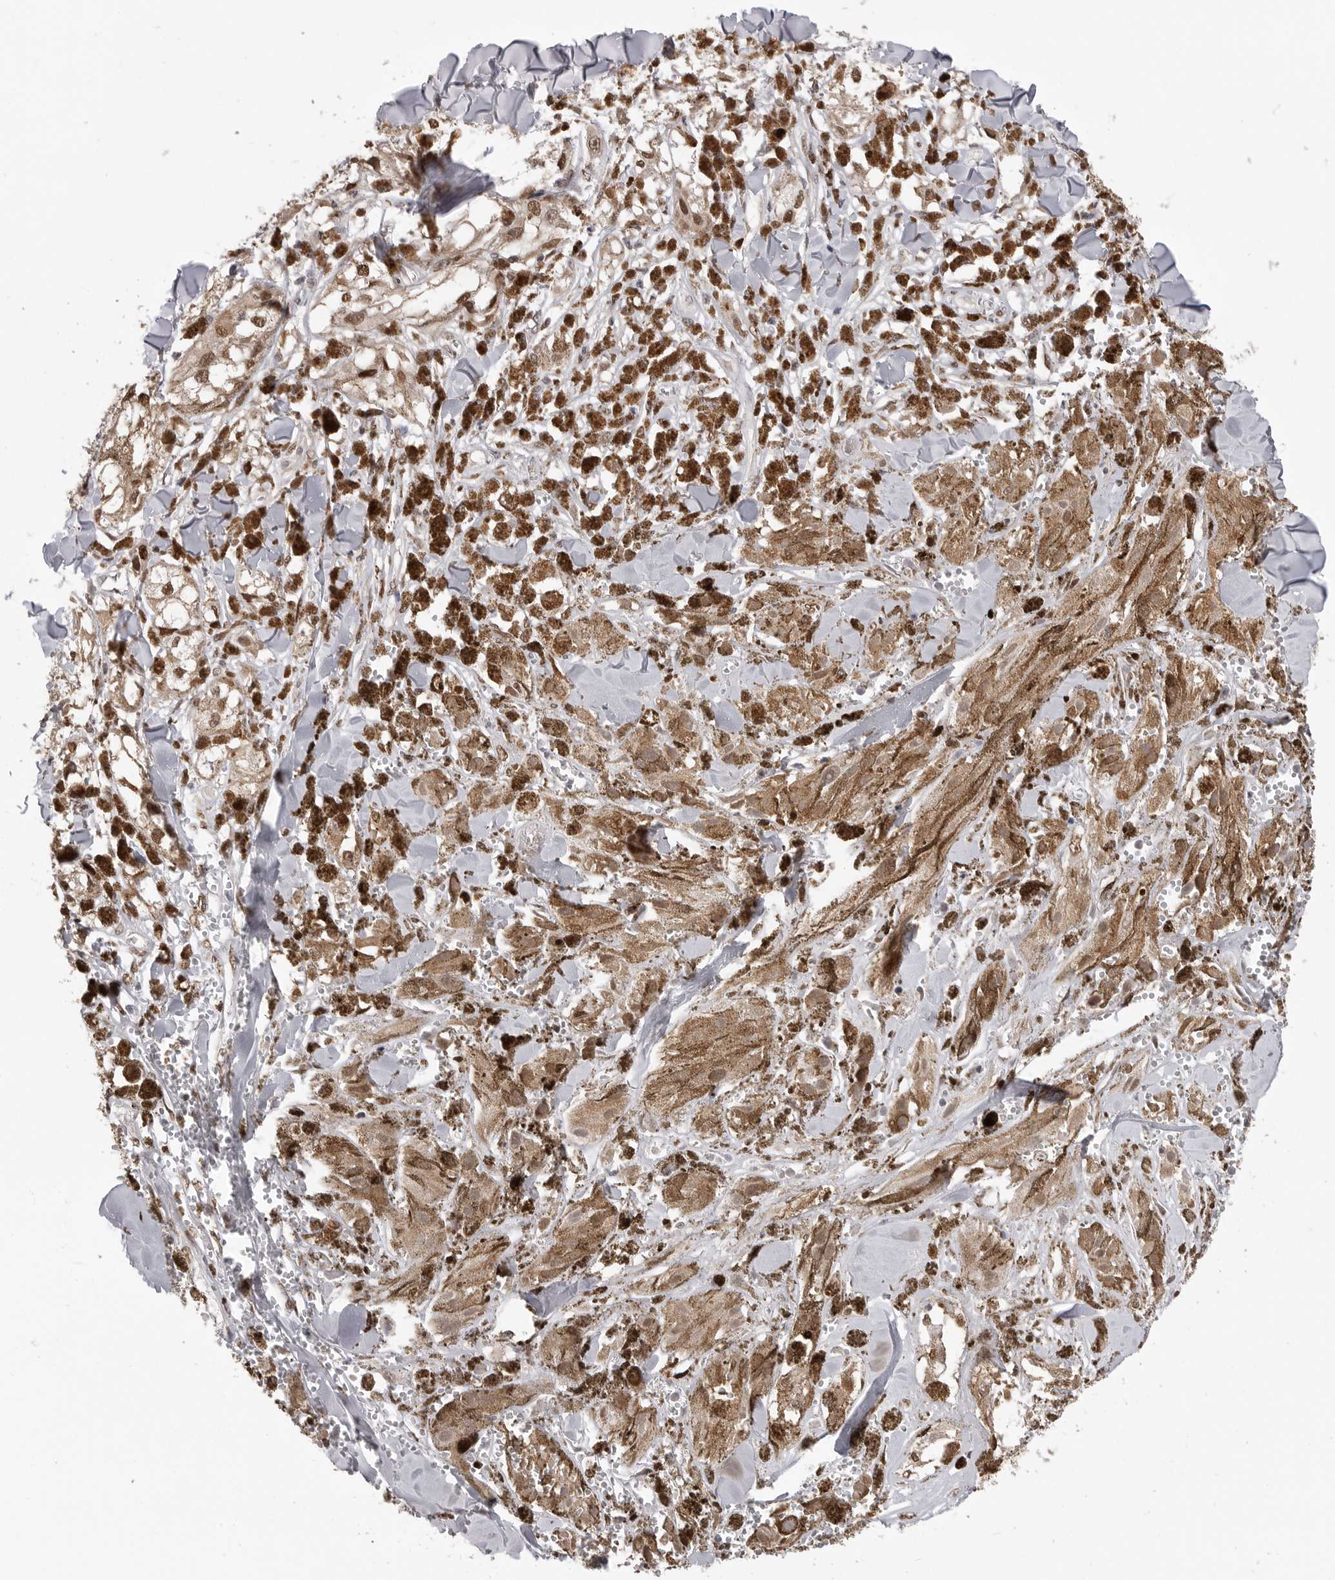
{"staining": {"intensity": "moderate", "quantity": ">75%", "location": "cytoplasmic/membranous,nuclear"}, "tissue": "melanoma", "cell_type": "Tumor cells", "image_type": "cancer", "snomed": [{"axis": "morphology", "description": "Malignant melanoma, NOS"}, {"axis": "topography", "description": "Skin"}], "caption": "Melanoma stained for a protein exhibits moderate cytoplasmic/membranous and nuclear positivity in tumor cells. The protein is shown in brown color, while the nuclei are stained blue.", "gene": "SMARCC1", "patient": {"sex": "male", "age": 88}}